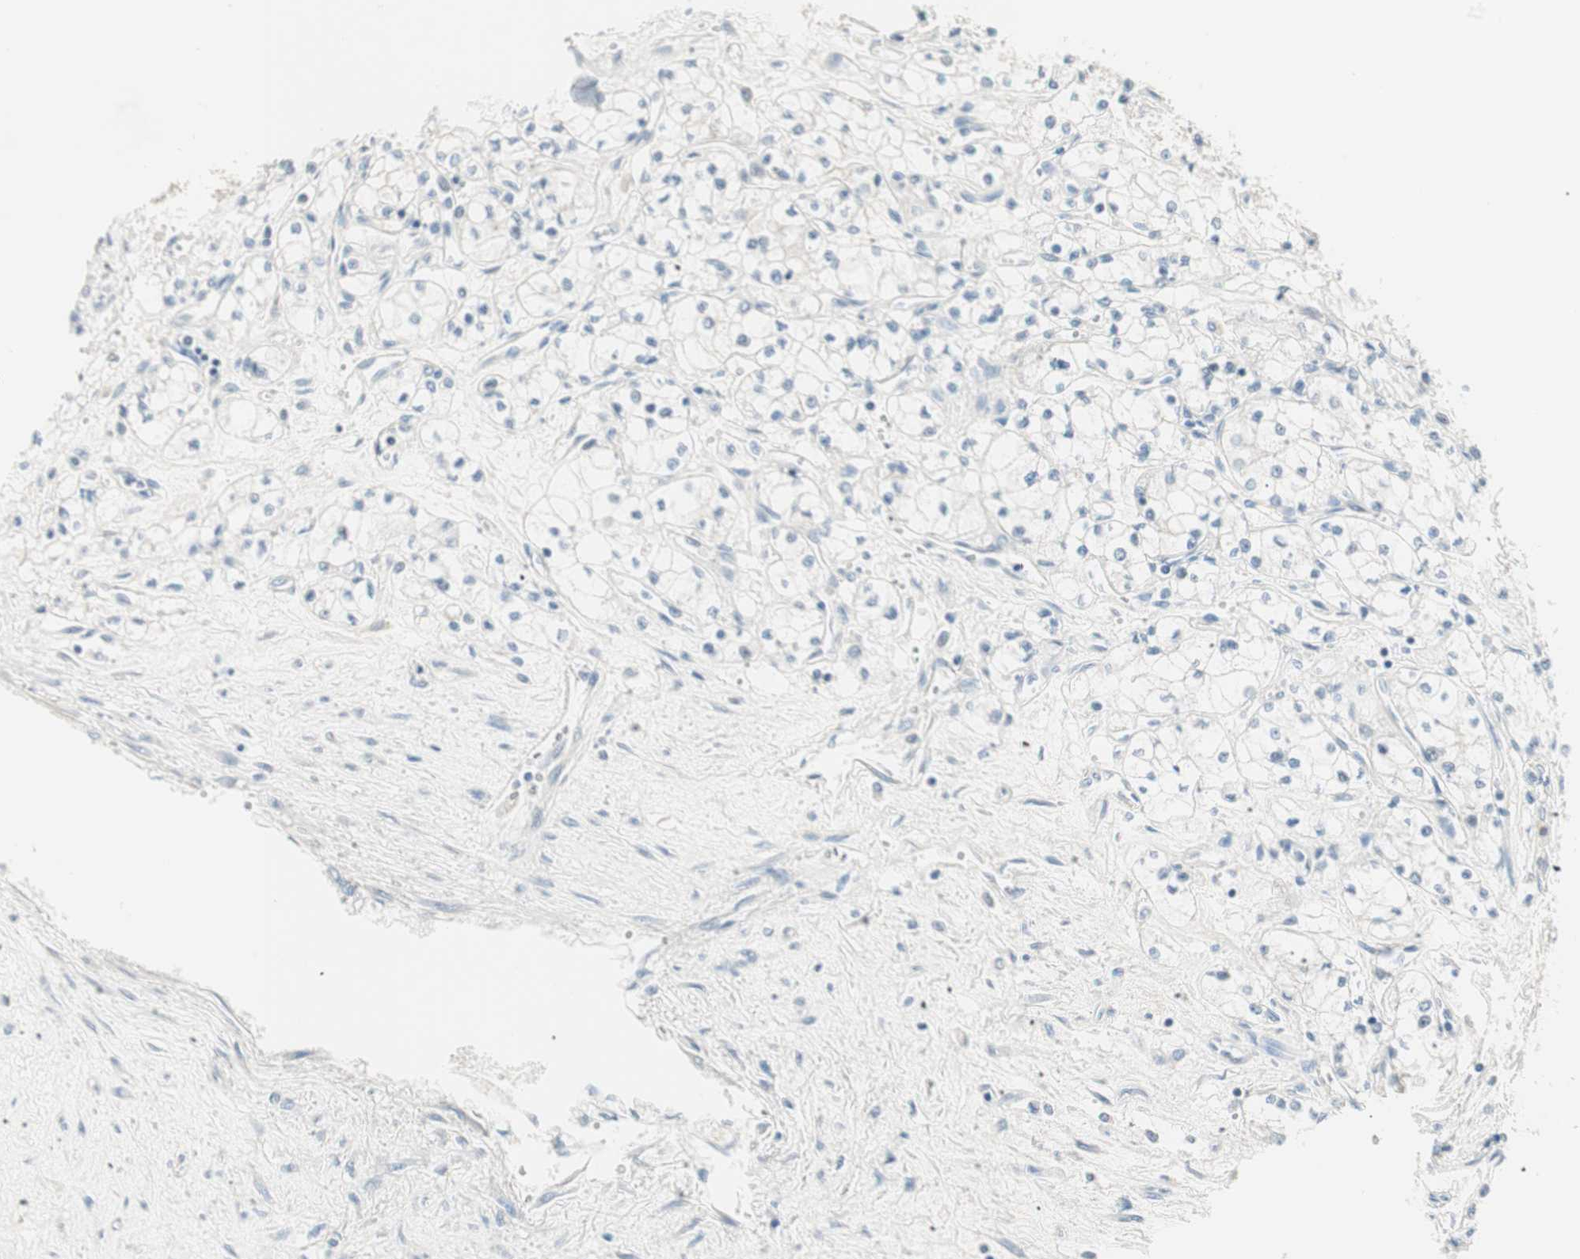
{"staining": {"intensity": "negative", "quantity": "none", "location": "none"}, "tissue": "renal cancer", "cell_type": "Tumor cells", "image_type": "cancer", "snomed": [{"axis": "morphology", "description": "Normal tissue, NOS"}, {"axis": "morphology", "description": "Adenocarcinoma, NOS"}, {"axis": "topography", "description": "Kidney"}], "caption": "Immunohistochemical staining of human renal cancer (adenocarcinoma) reveals no significant expression in tumor cells.", "gene": "RAD54B", "patient": {"sex": "male", "age": 59}}